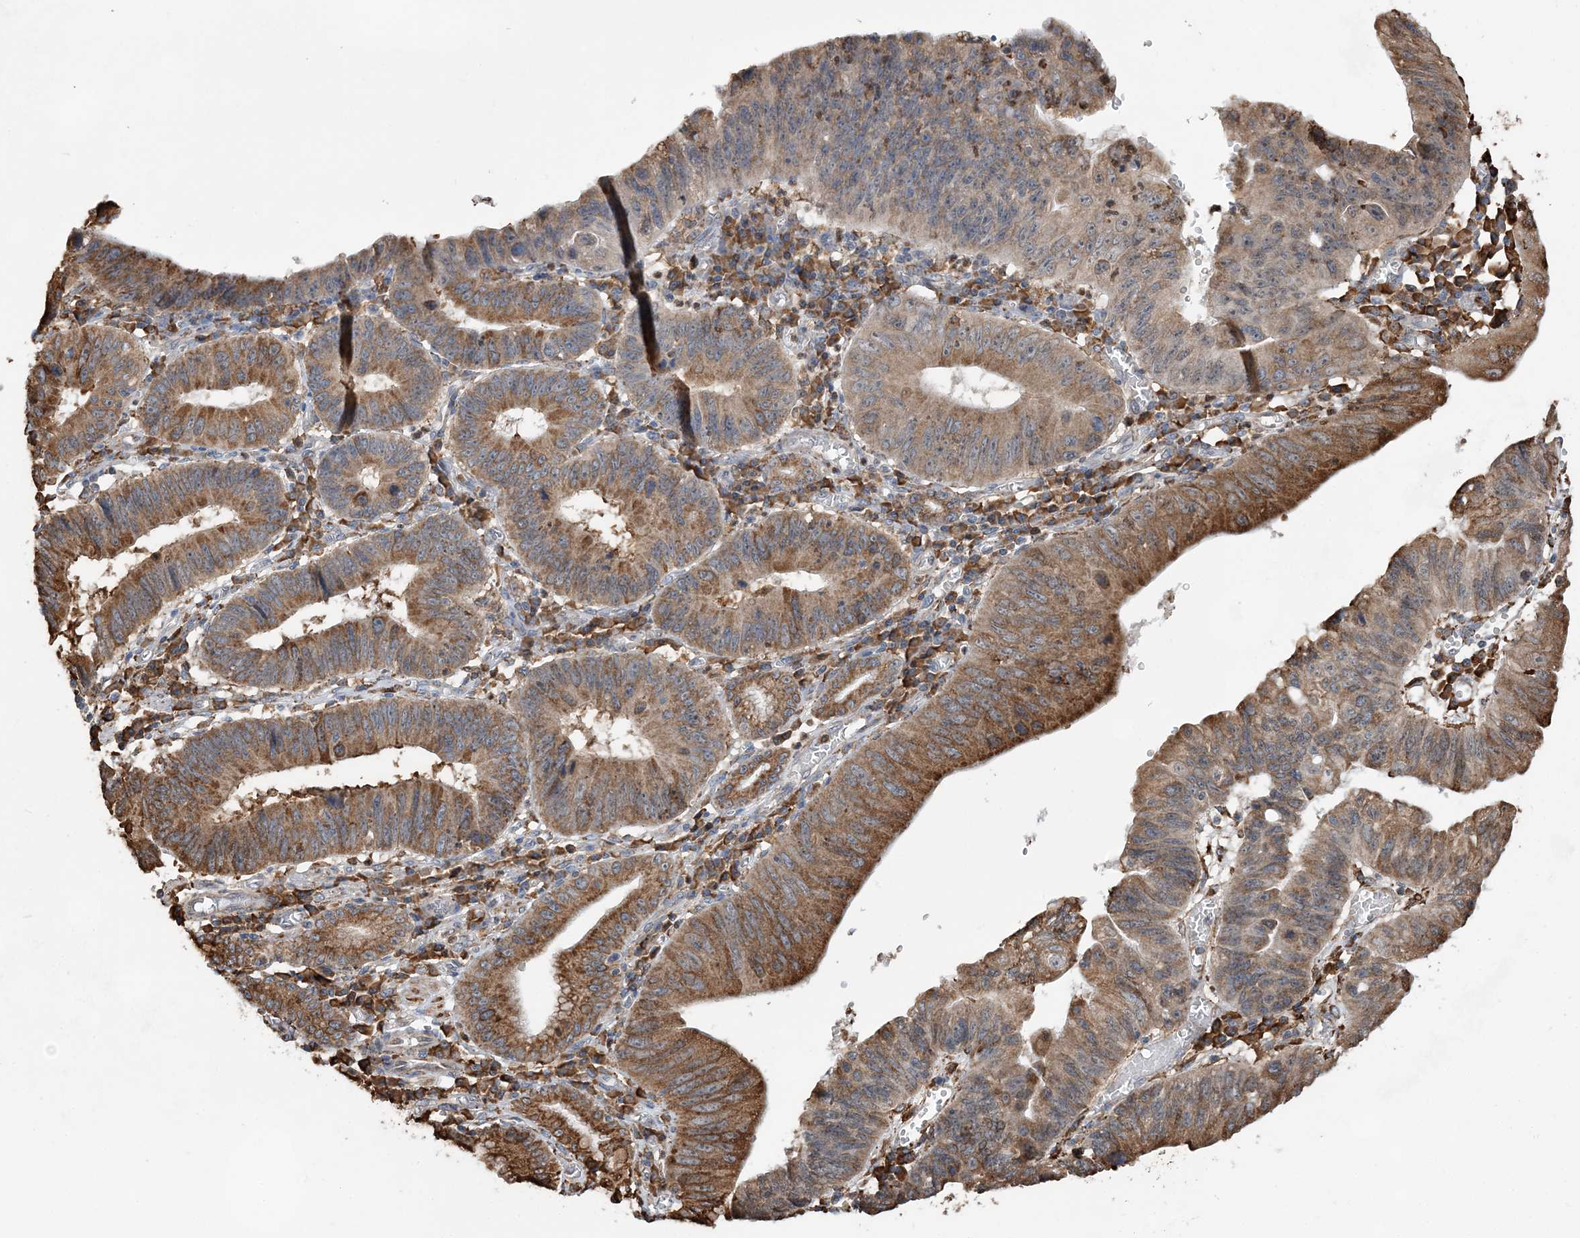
{"staining": {"intensity": "moderate", "quantity": ">75%", "location": "cytoplasmic/membranous"}, "tissue": "stomach cancer", "cell_type": "Tumor cells", "image_type": "cancer", "snomed": [{"axis": "morphology", "description": "Adenocarcinoma, NOS"}, {"axis": "topography", "description": "Stomach"}], "caption": "Moderate cytoplasmic/membranous positivity is appreciated in approximately >75% of tumor cells in stomach cancer (adenocarcinoma).", "gene": "WDR12", "patient": {"sex": "male", "age": 59}}